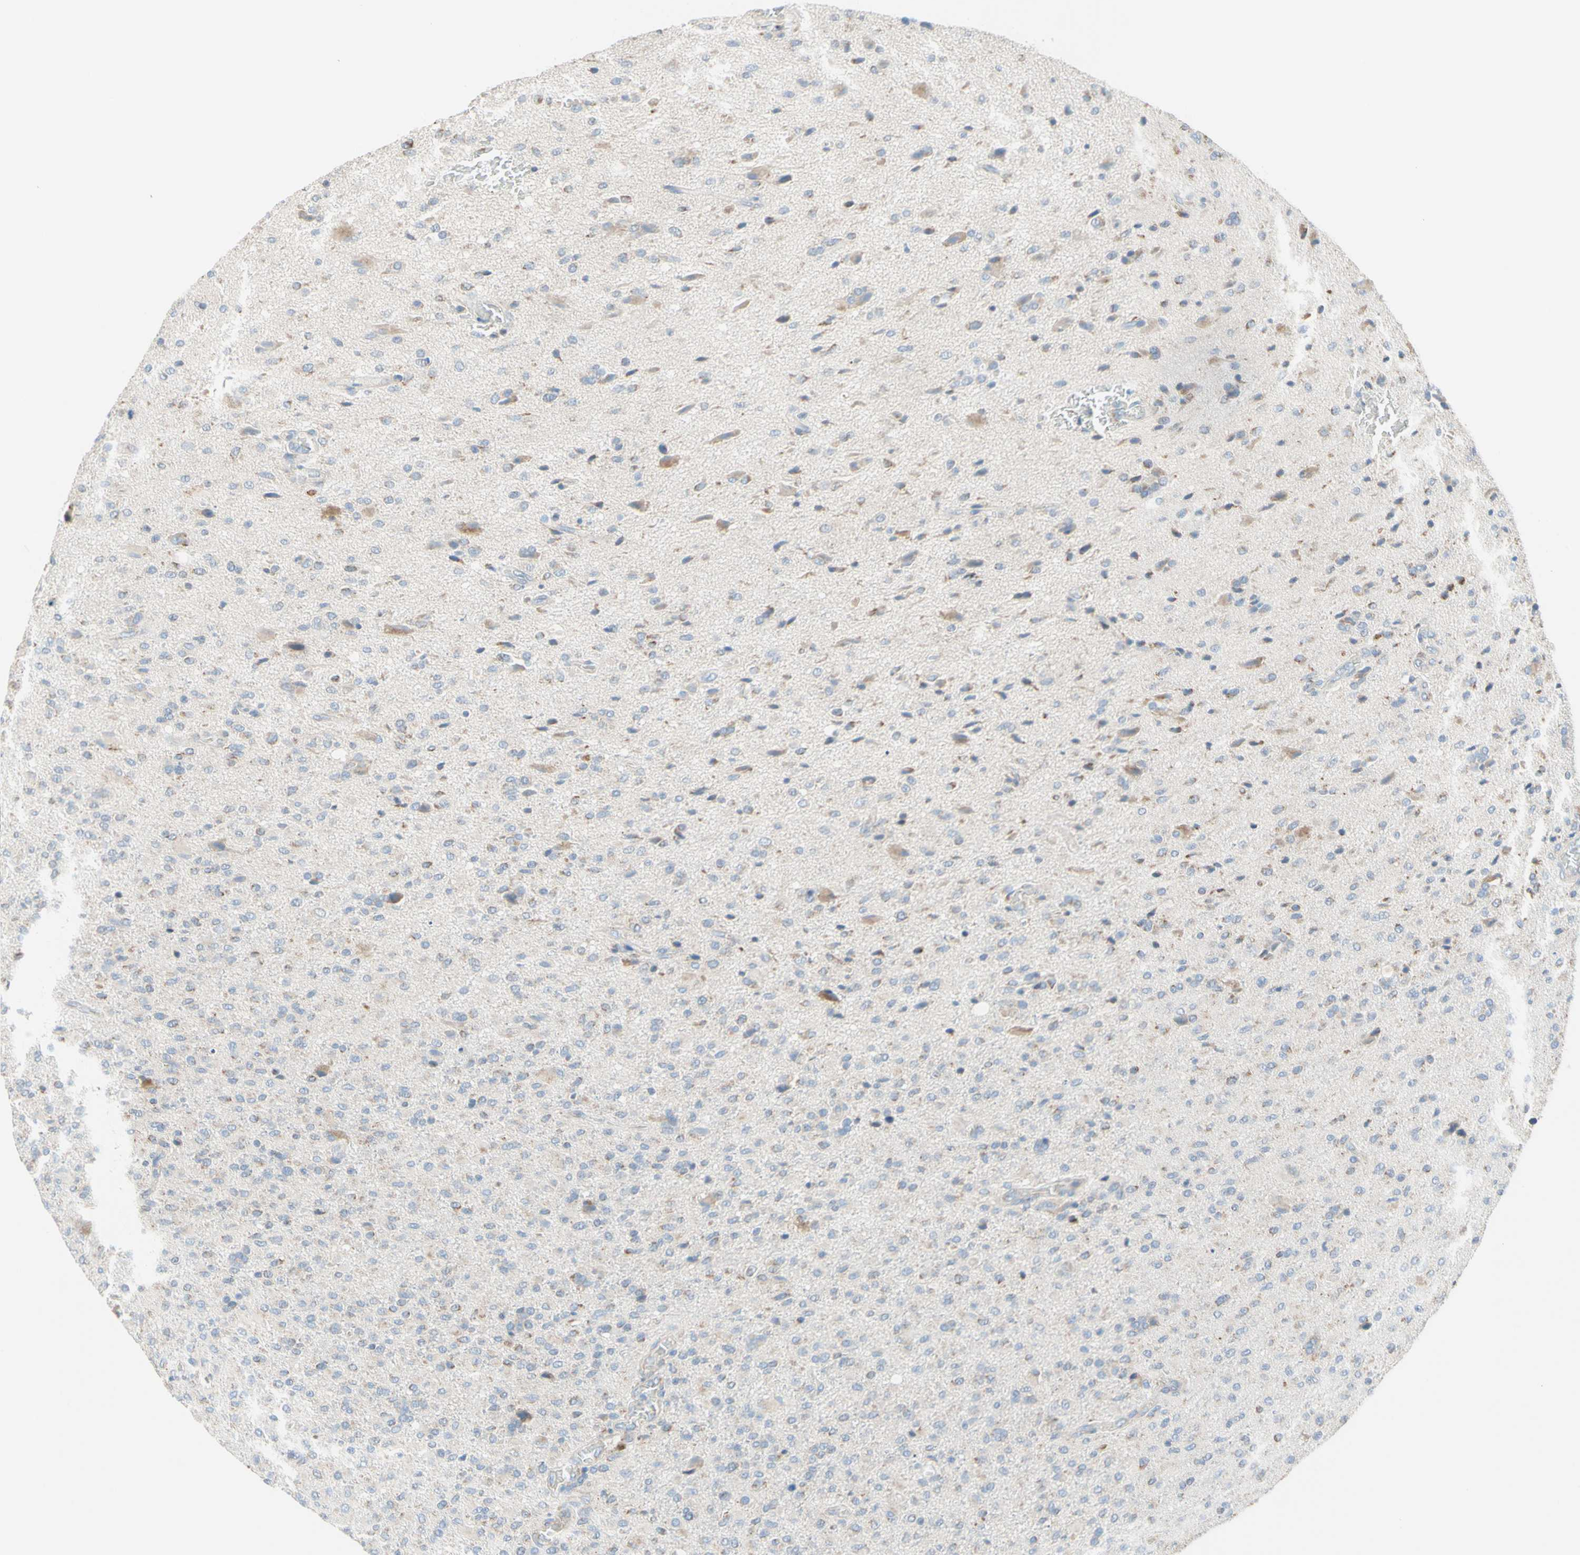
{"staining": {"intensity": "weak", "quantity": "25%-75%", "location": "cytoplasmic/membranous"}, "tissue": "glioma", "cell_type": "Tumor cells", "image_type": "cancer", "snomed": [{"axis": "morphology", "description": "Glioma, malignant, High grade"}, {"axis": "topography", "description": "Brain"}], "caption": "Glioma stained with DAB (3,3'-diaminobenzidine) immunohistochemistry (IHC) demonstrates low levels of weak cytoplasmic/membranous staining in about 25%-75% of tumor cells. (brown staining indicates protein expression, while blue staining denotes nuclei).", "gene": "MFF", "patient": {"sex": "male", "age": 71}}